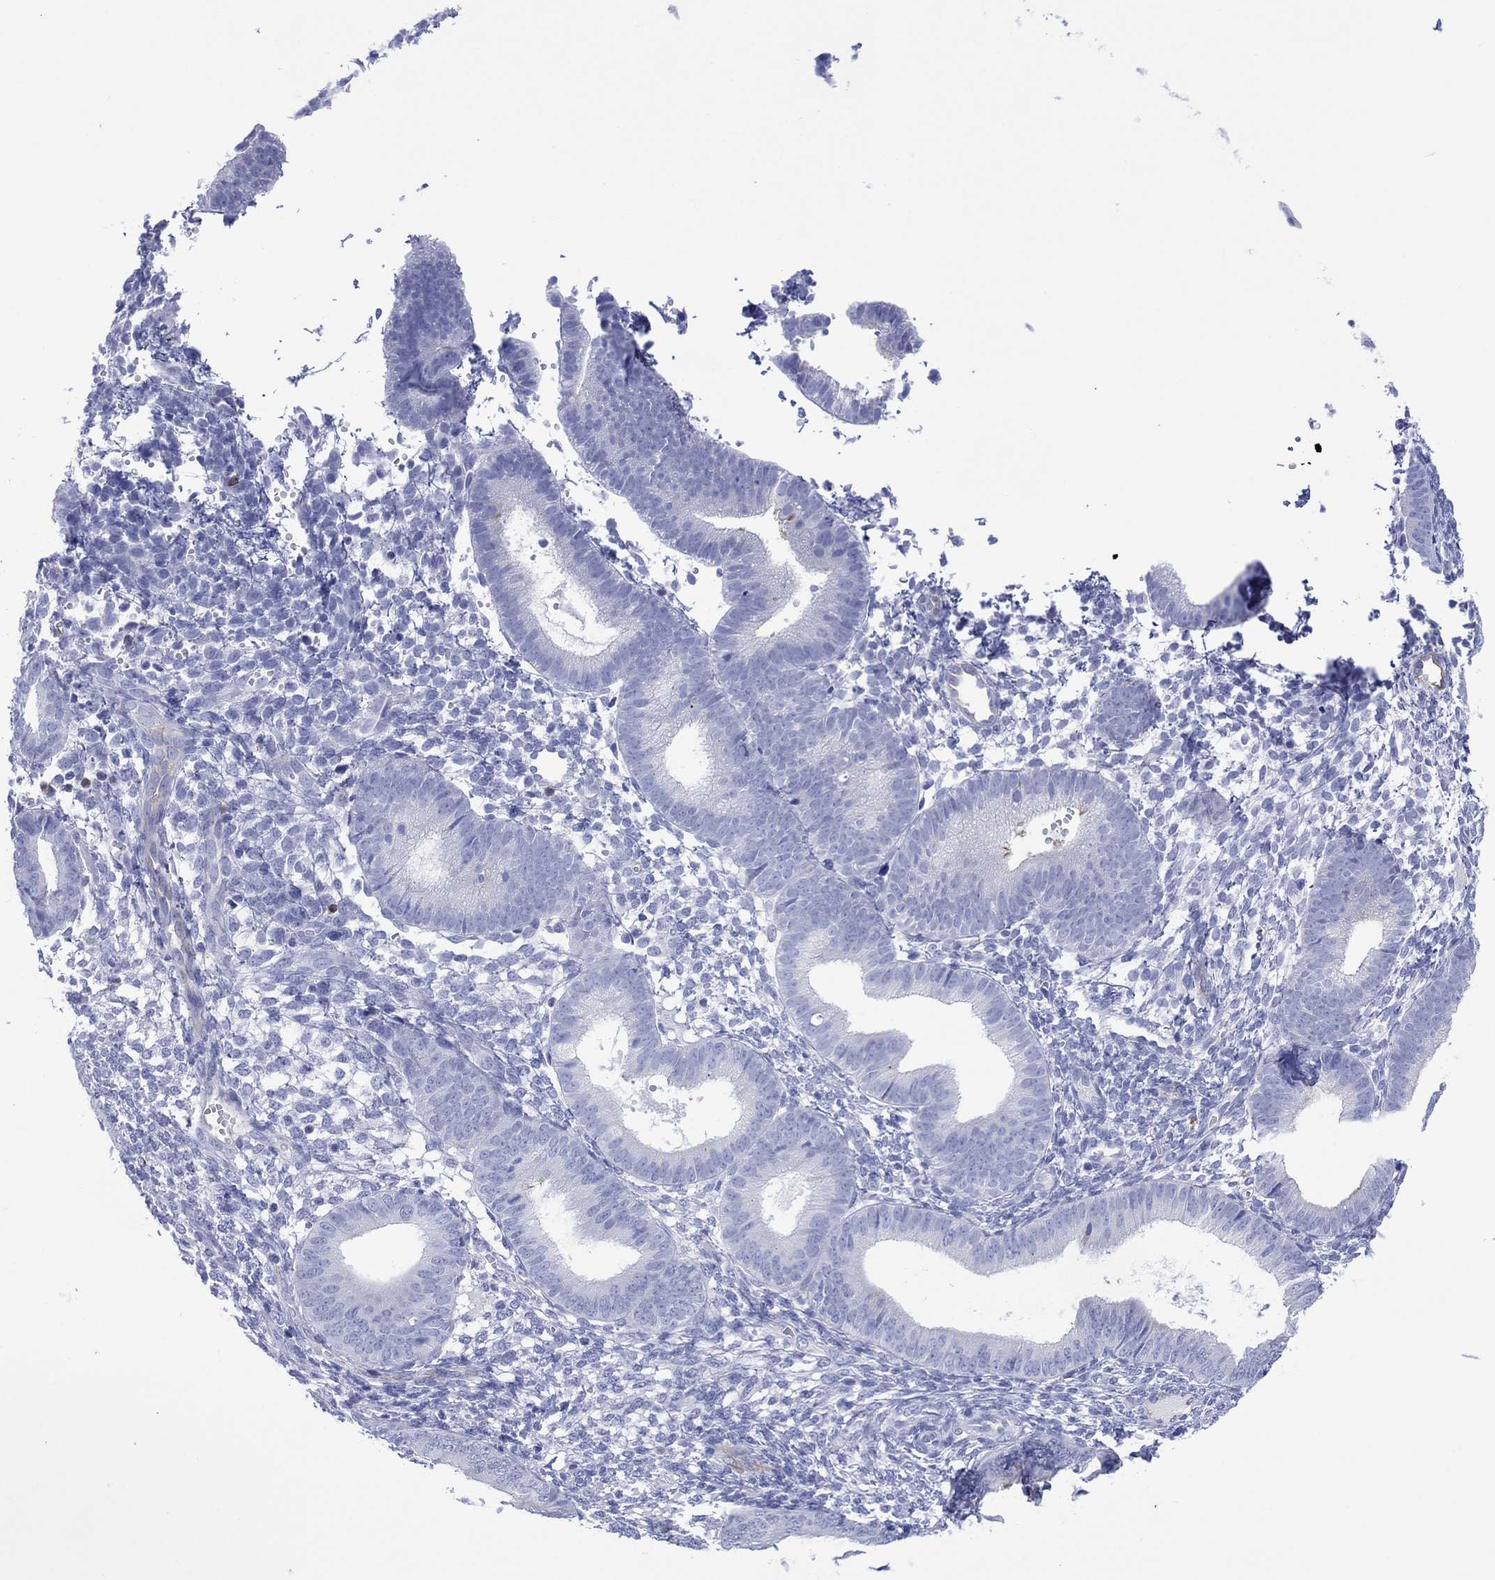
{"staining": {"intensity": "negative", "quantity": "none", "location": "none"}, "tissue": "endometrium", "cell_type": "Cells in endometrial stroma", "image_type": "normal", "snomed": [{"axis": "morphology", "description": "Normal tissue, NOS"}, {"axis": "topography", "description": "Endometrium"}], "caption": "Immunohistochemistry image of normal endometrium: human endometrium stained with DAB shows no significant protein expression in cells in endometrial stroma.", "gene": "DPP4", "patient": {"sex": "female", "age": 39}}